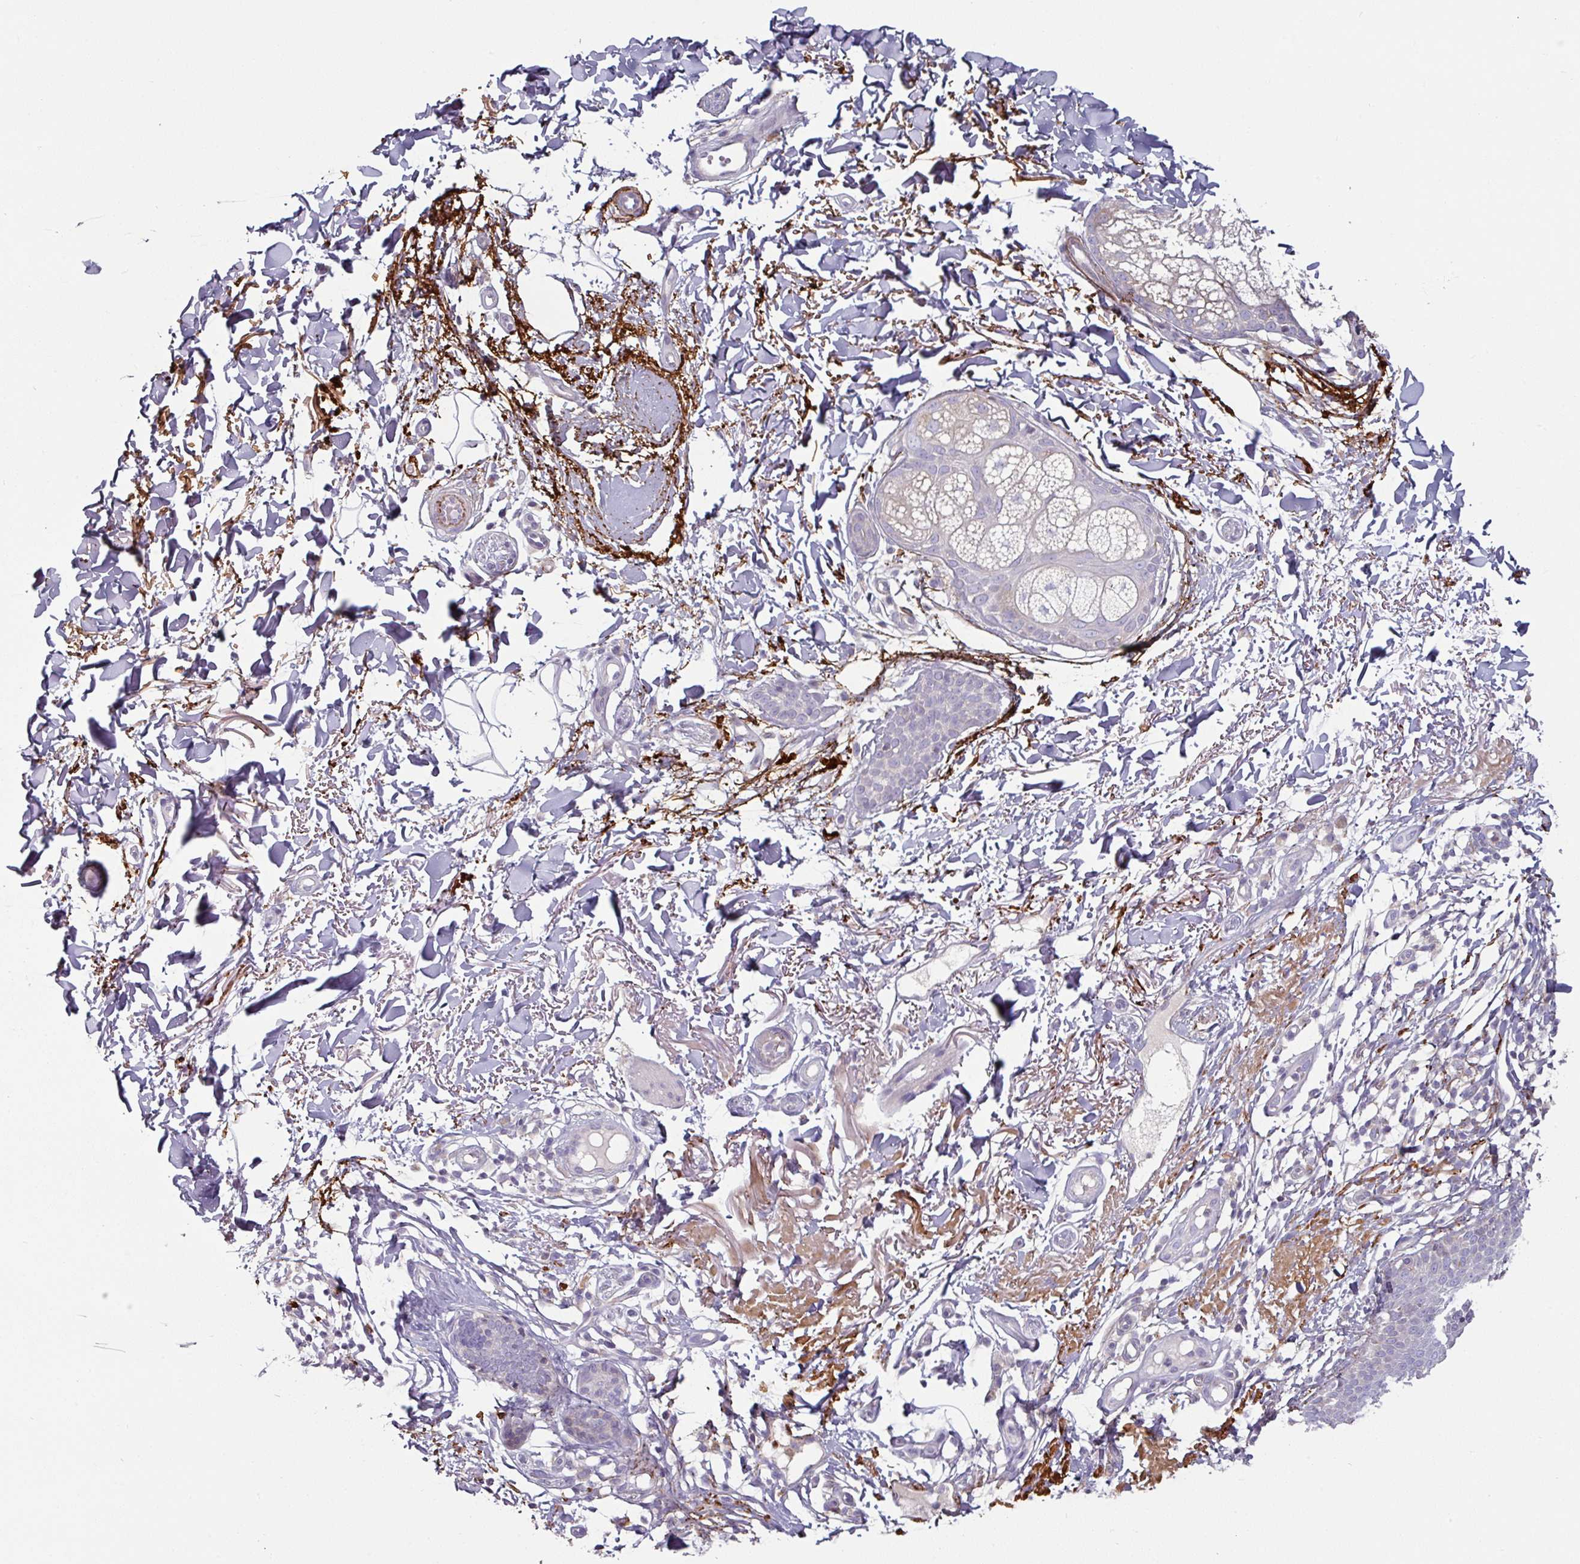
{"staining": {"intensity": "negative", "quantity": "none", "location": "none"}, "tissue": "skin cancer", "cell_type": "Tumor cells", "image_type": "cancer", "snomed": [{"axis": "morphology", "description": "Basal cell carcinoma"}, {"axis": "topography", "description": "Skin"}], "caption": "Immunohistochemistry (IHC) photomicrograph of neoplastic tissue: basal cell carcinoma (skin) stained with DAB (3,3'-diaminobenzidine) displays no significant protein positivity in tumor cells.", "gene": "MTMR14", "patient": {"sex": "female", "age": 60}}